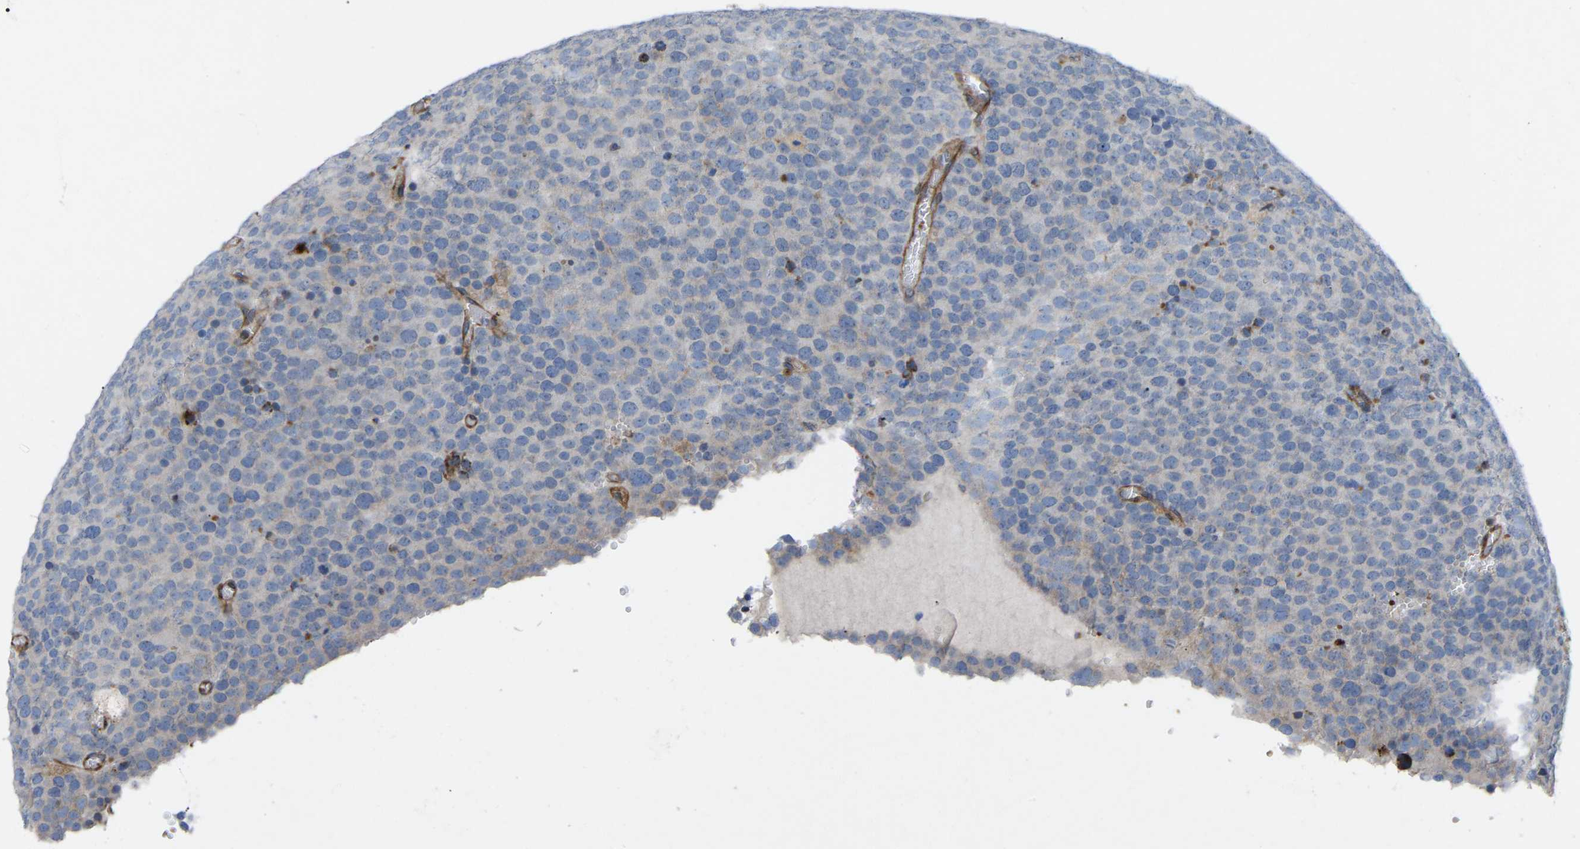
{"staining": {"intensity": "negative", "quantity": "none", "location": "none"}, "tissue": "testis cancer", "cell_type": "Tumor cells", "image_type": "cancer", "snomed": [{"axis": "morphology", "description": "Normal tissue, NOS"}, {"axis": "morphology", "description": "Seminoma, NOS"}, {"axis": "topography", "description": "Testis"}], "caption": "Tumor cells show no significant staining in testis cancer.", "gene": "TOR1B", "patient": {"sex": "male", "age": 71}}